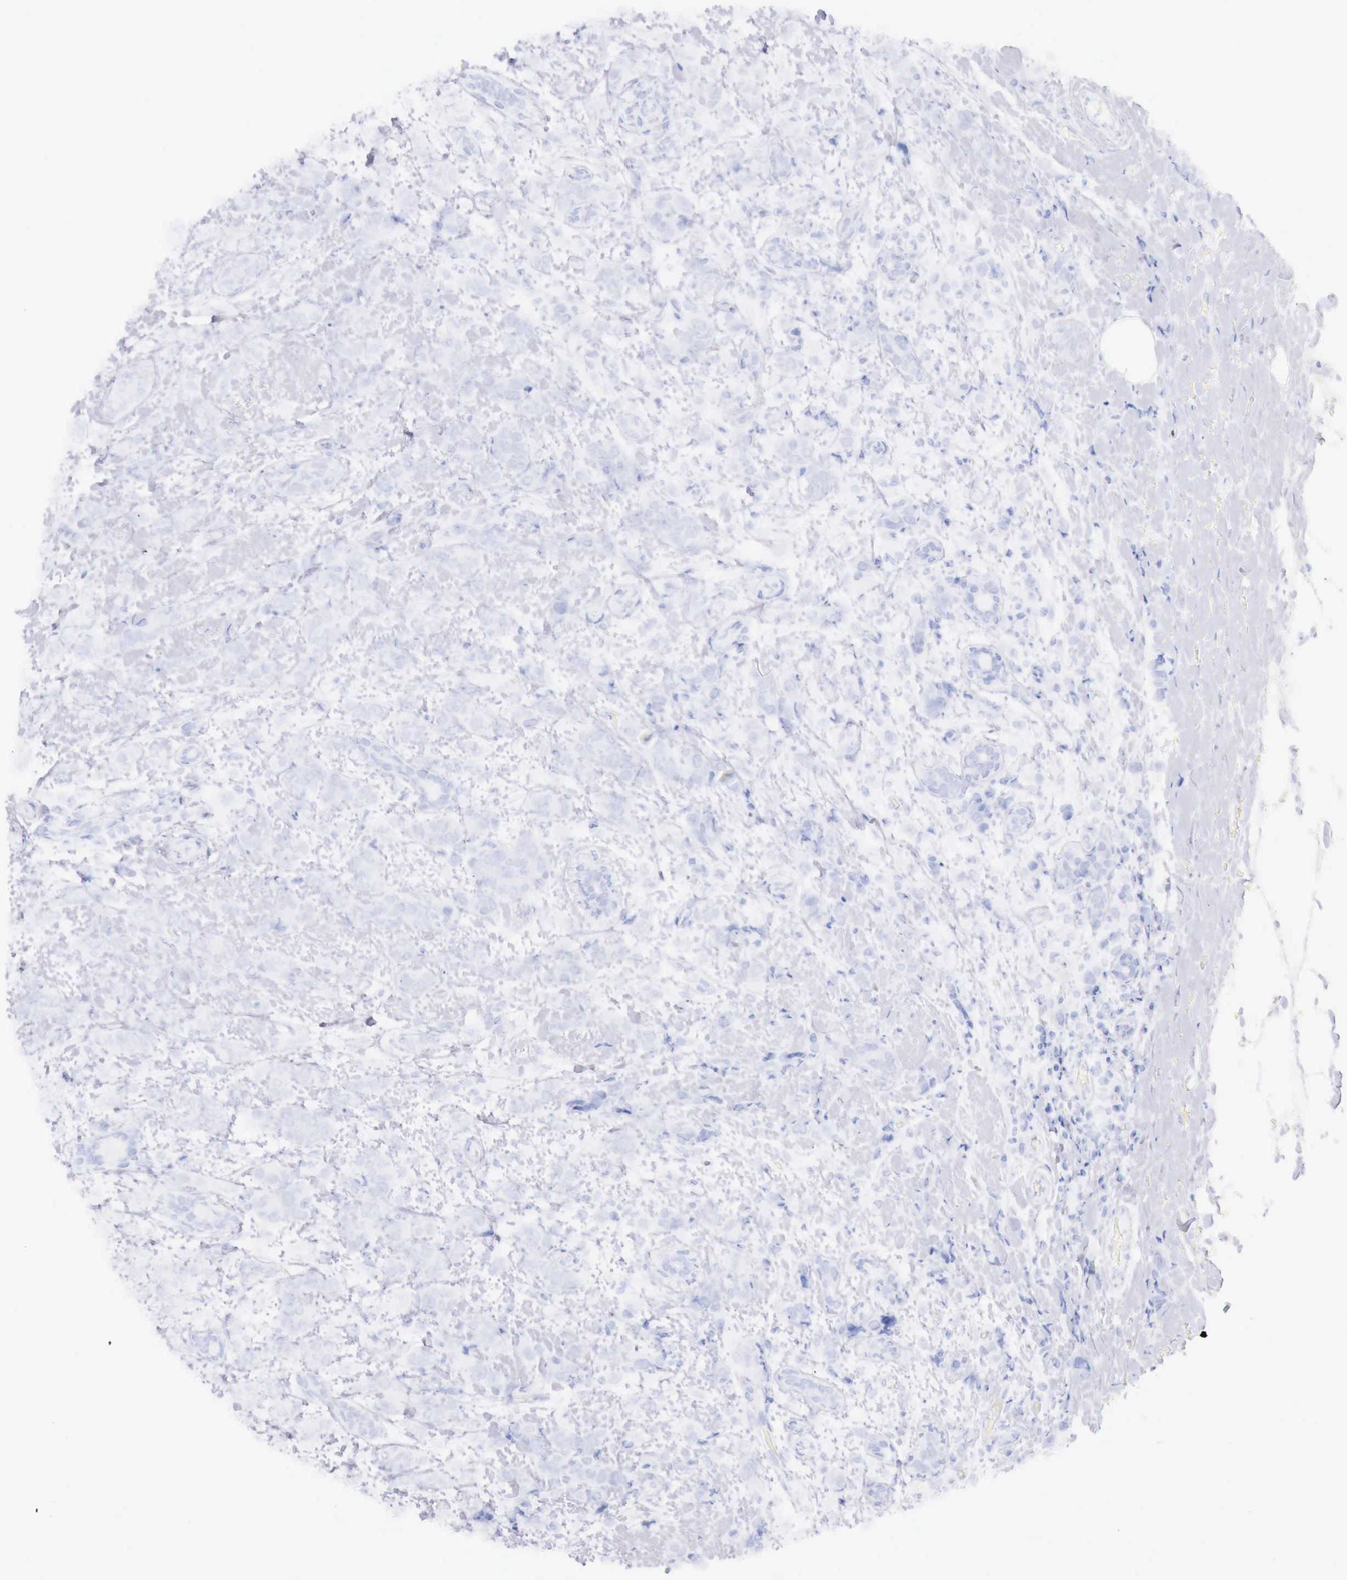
{"staining": {"intensity": "negative", "quantity": "none", "location": "none"}, "tissue": "breast cancer", "cell_type": "Tumor cells", "image_type": "cancer", "snomed": [{"axis": "morphology", "description": "Duct carcinoma"}, {"axis": "topography", "description": "Breast"}], "caption": "The immunohistochemistry photomicrograph has no significant expression in tumor cells of intraductal carcinoma (breast) tissue.", "gene": "INHA", "patient": {"sex": "female", "age": 53}}